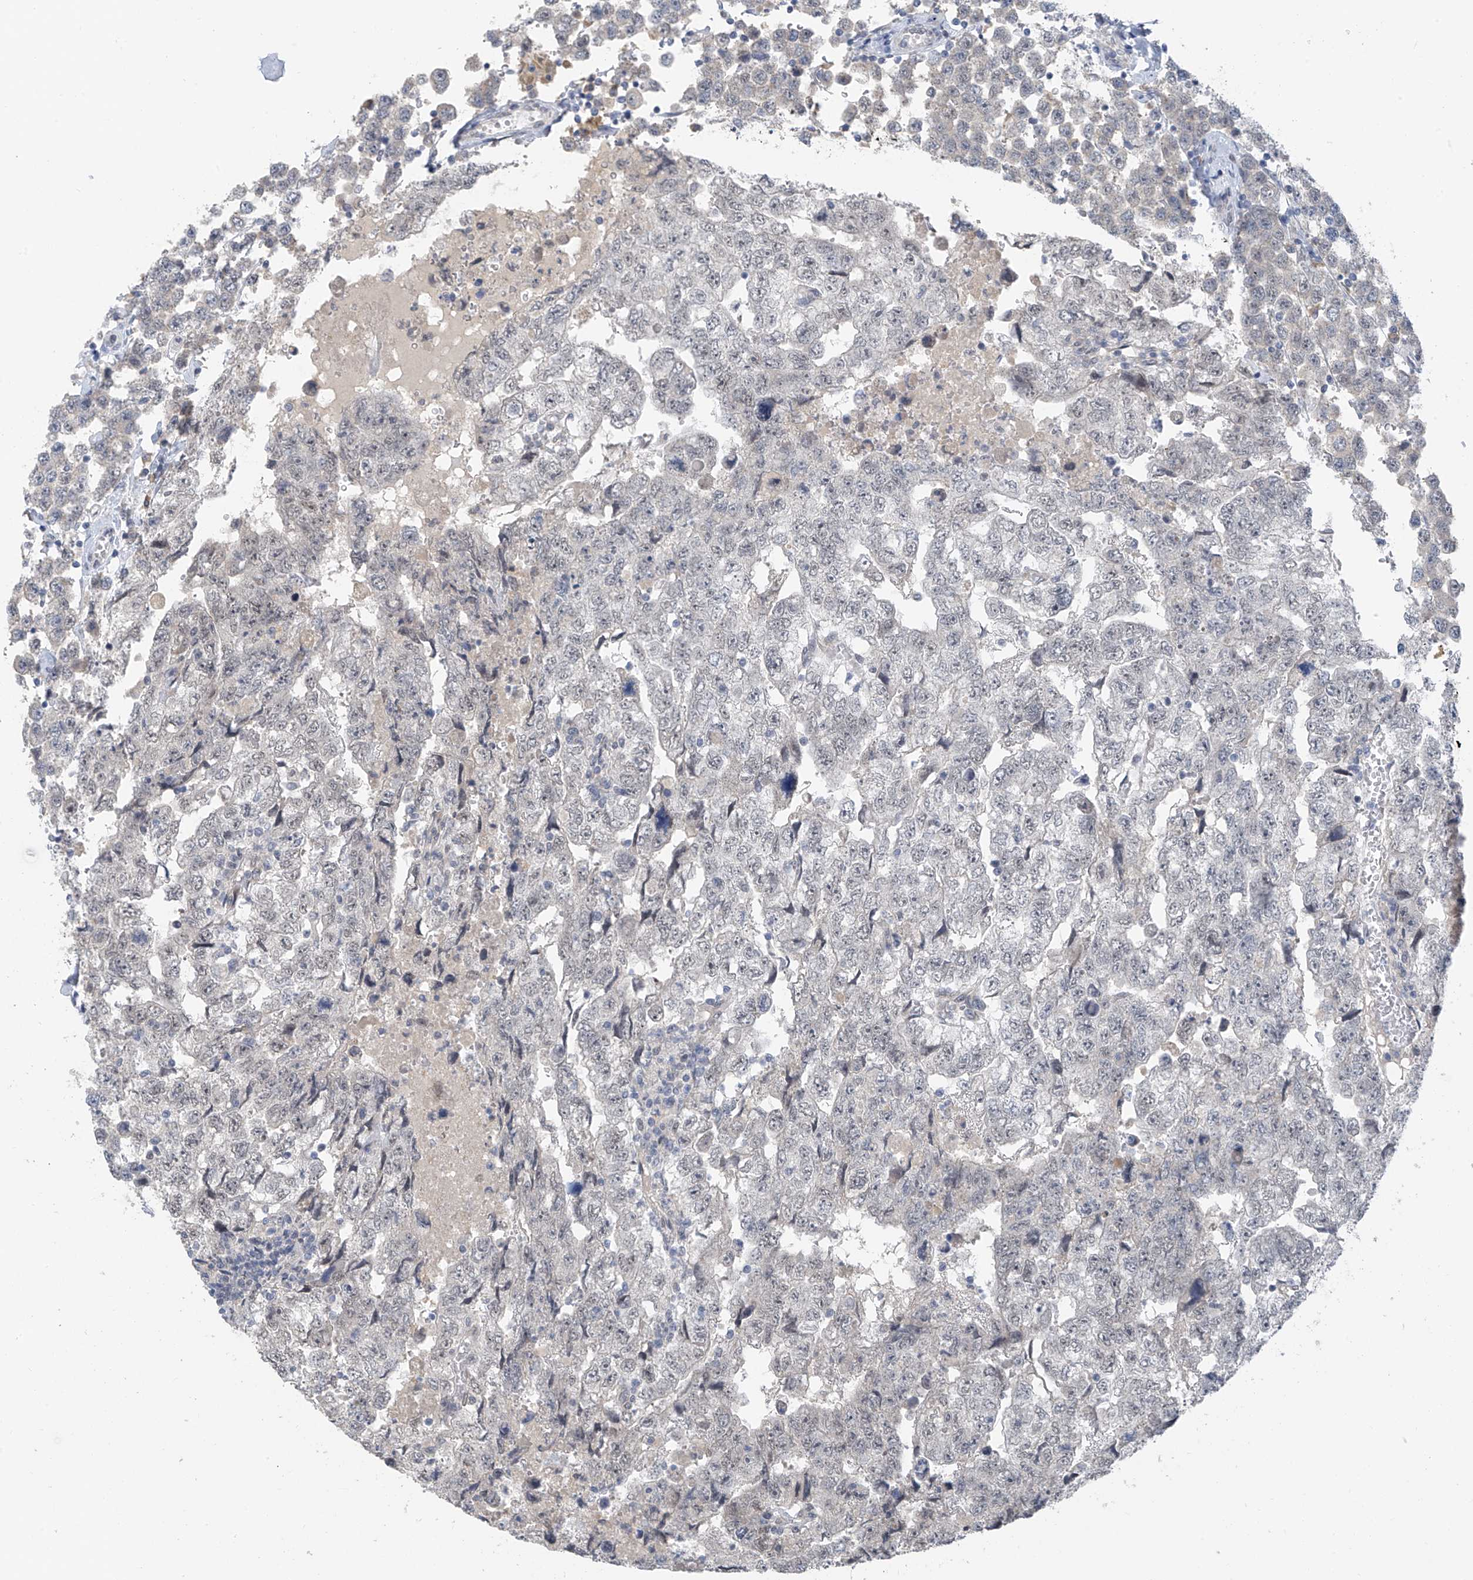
{"staining": {"intensity": "negative", "quantity": "none", "location": "none"}, "tissue": "testis cancer", "cell_type": "Tumor cells", "image_type": "cancer", "snomed": [{"axis": "morphology", "description": "Carcinoma, Embryonal, NOS"}, {"axis": "topography", "description": "Testis"}], "caption": "This is an immunohistochemistry (IHC) photomicrograph of testis cancer (embryonal carcinoma). There is no staining in tumor cells.", "gene": "CYP4V2", "patient": {"sex": "male", "age": 36}}